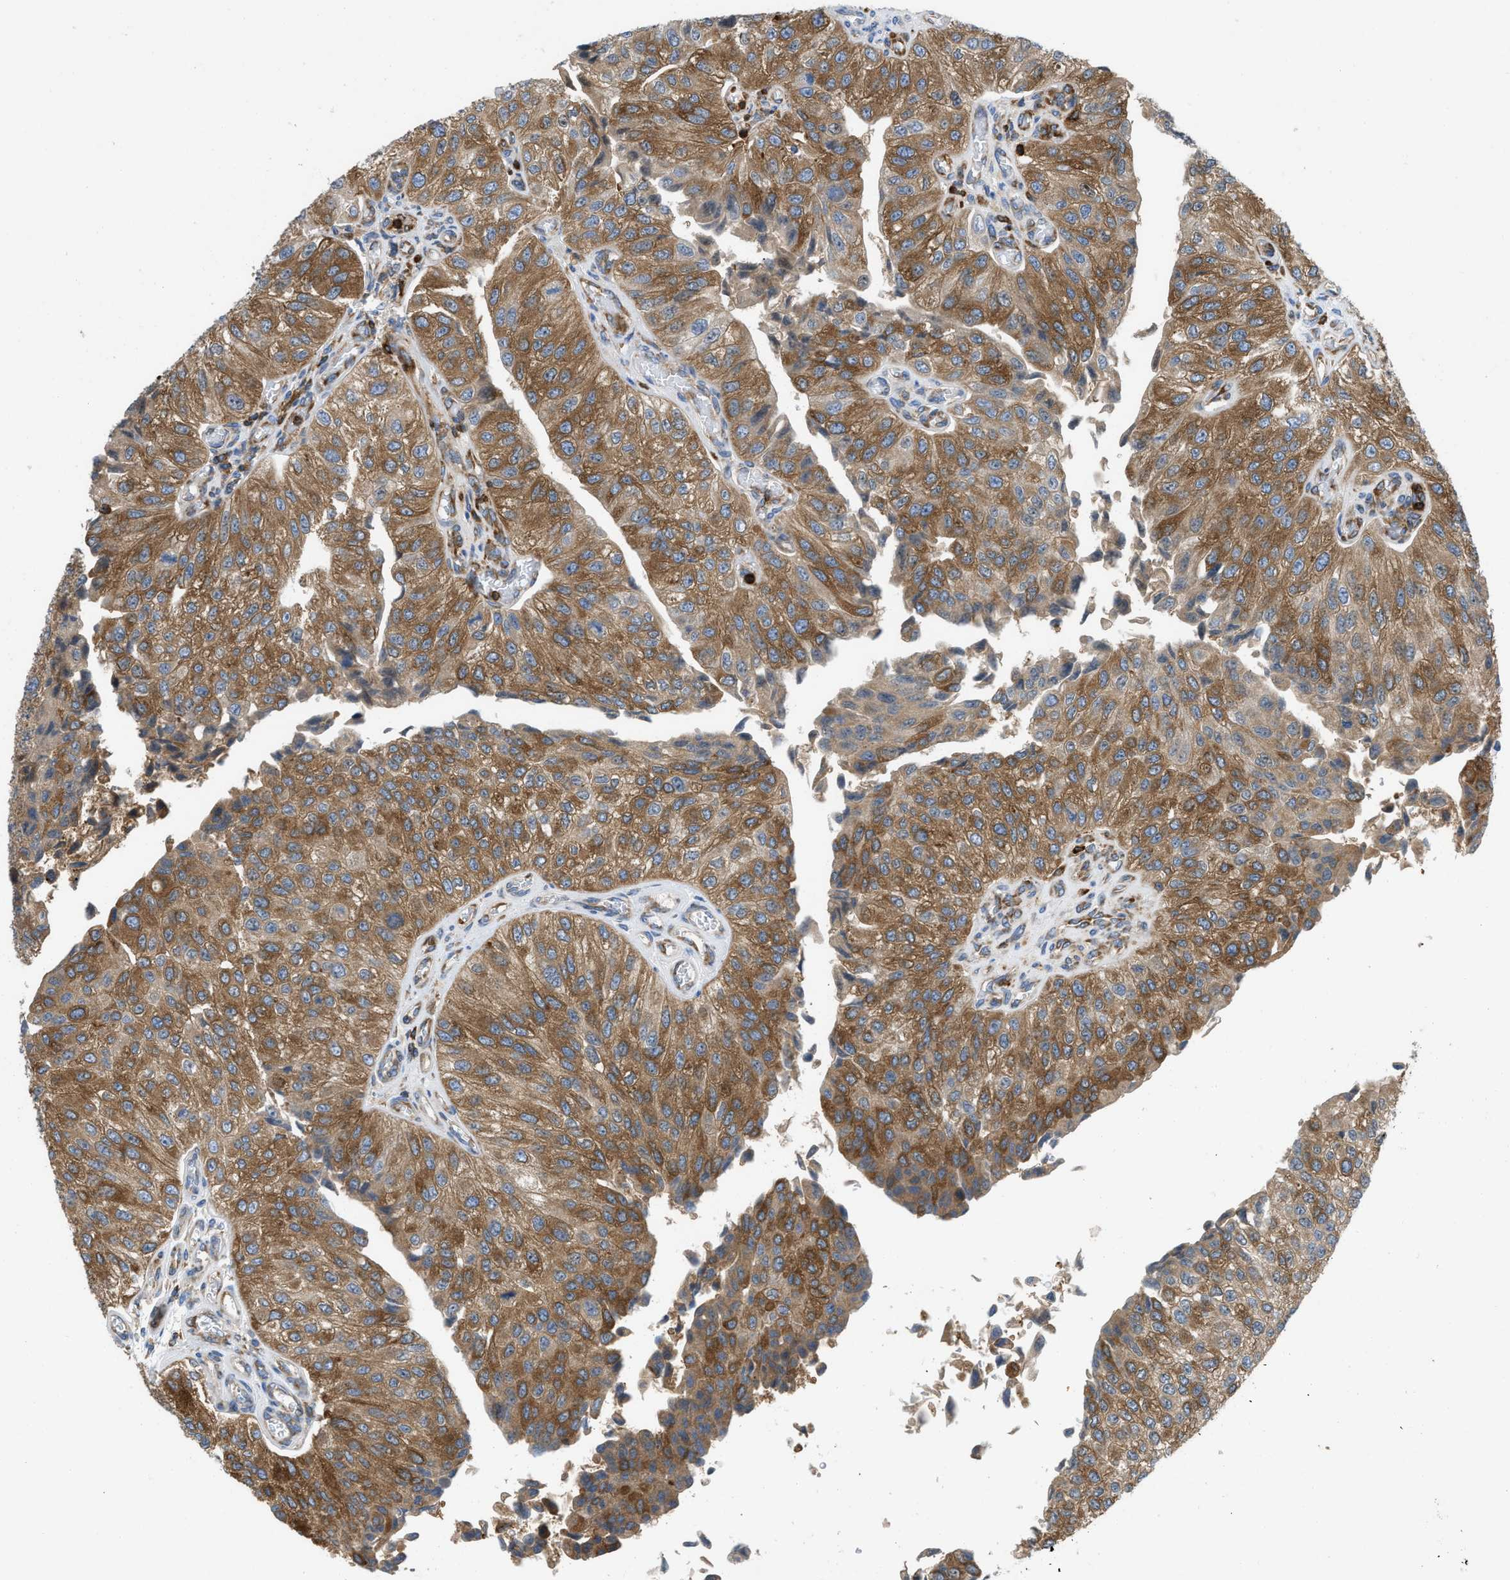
{"staining": {"intensity": "strong", "quantity": ">75%", "location": "cytoplasmic/membranous"}, "tissue": "urothelial cancer", "cell_type": "Tumor cells", "image_type": "cancer", "snomed": [{"axis": "morphology", "description": "Urothelial carcinoma, High grade"}, {"axis": "topography", "description": "Kidney"}, {"axis": "topography", "description": "Urinary bladder"}], "caption": "Immunohistochemical staining of human high-grade urothelial carcinoma exhibits high levels of strong cytoplasmic/membranous protein expression in about >75% of tumor cells. (brown staining indicates protein expression, while blue staining denotes nuclei).", "gene": "GPAT4", "patient": {"sex": "male", "age": 77}}